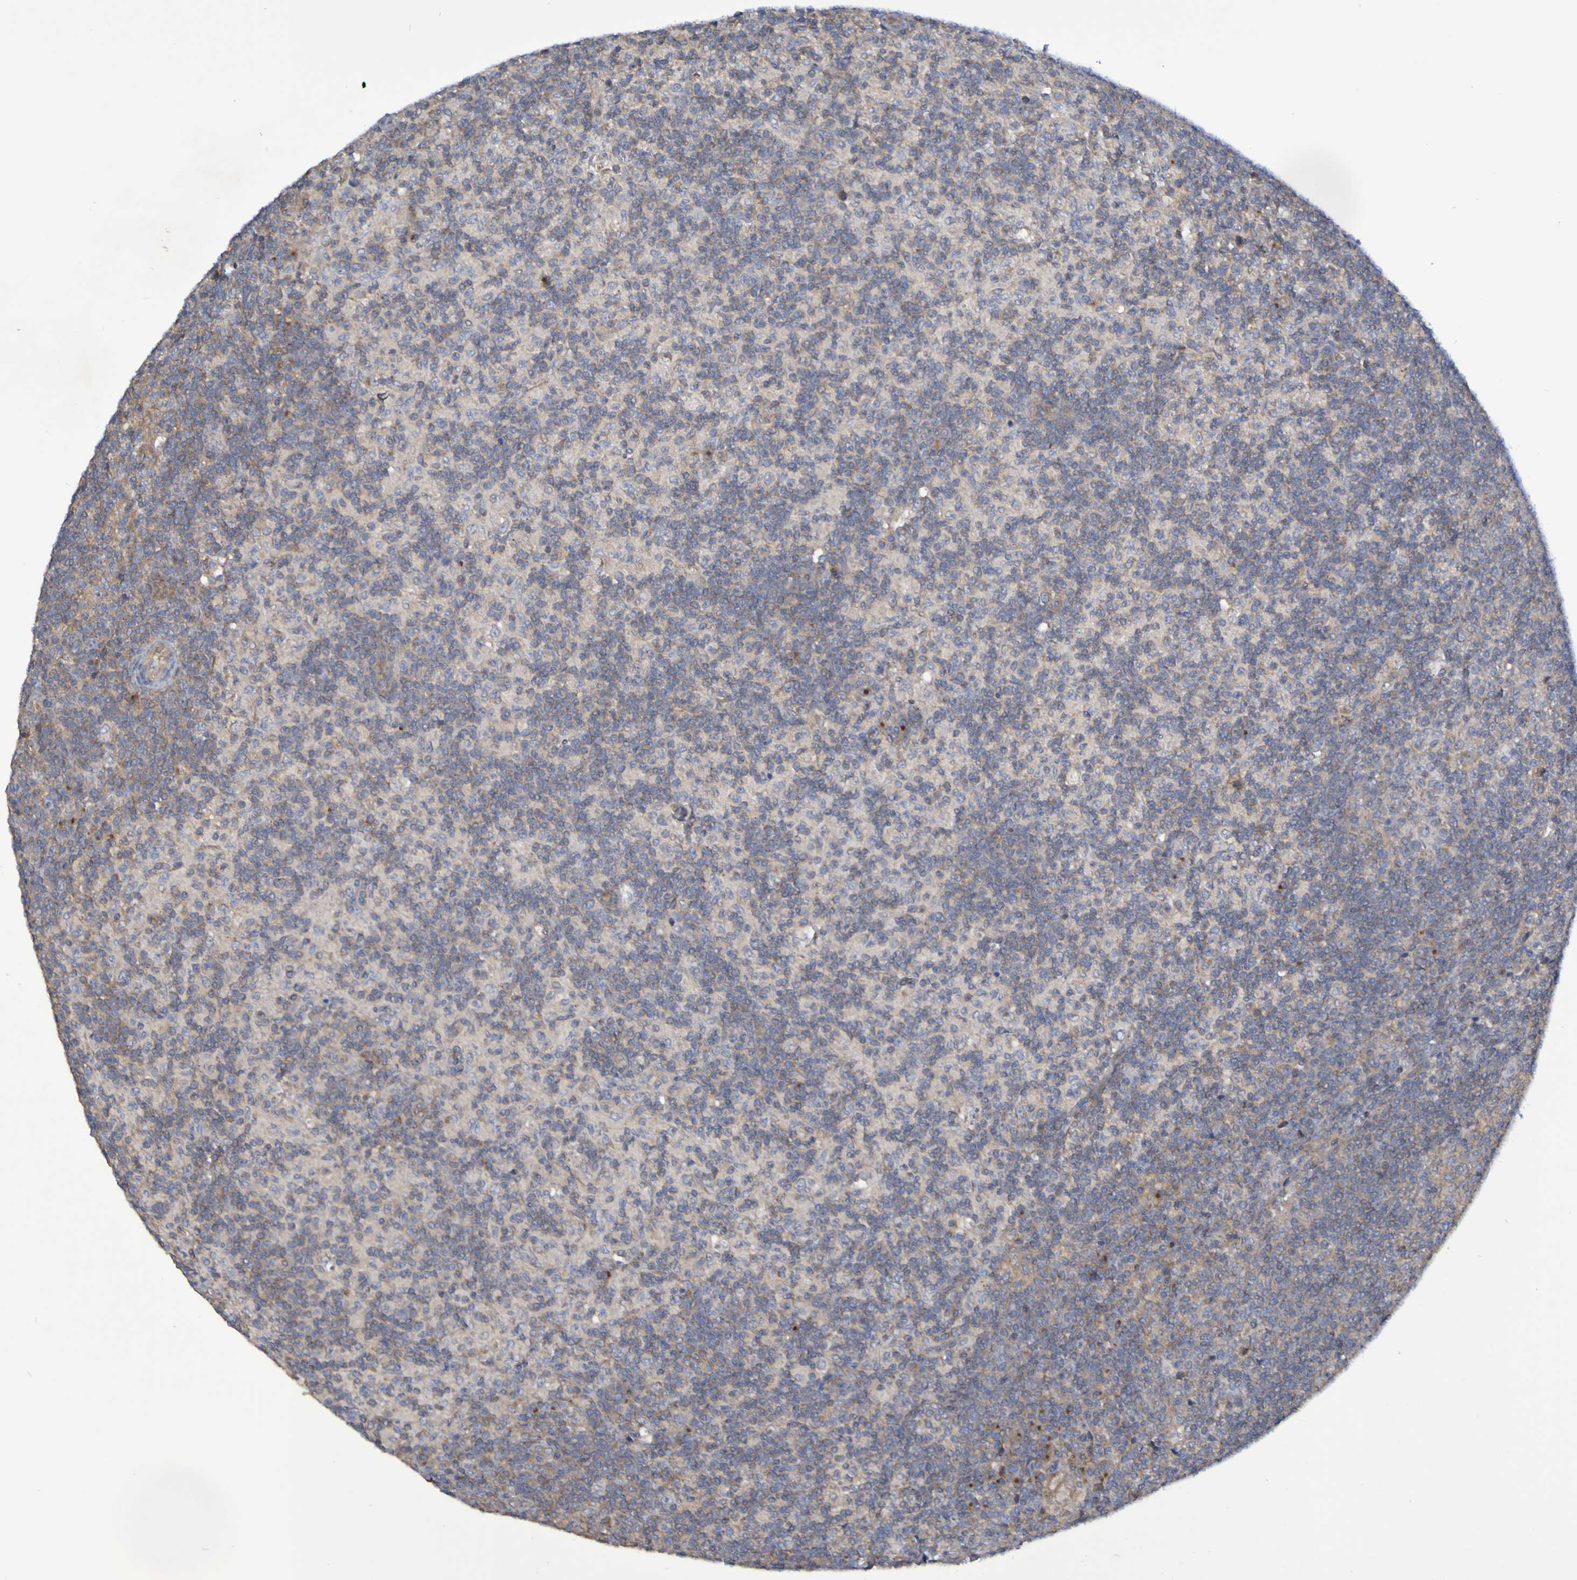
{"staining": {"intensity": "strong", "quantity": "<25%", "location": "cytoplasmic/membranous"}, "tissue": "lymph node", "cell_type": "Non-germinal center cells", "image_type": "normal", "snomed": [{"axis": "morphology", "description": "Normal tissue, NOS"}, {"axis": "morphology", "description": "Inflammation, NOS"}, {"axis": "topography", "description": "Lymph node"}], "caption": "High-power microscopy captured an IHC photomicrograph of benign lymph node, revealing strong cytoplasmic/membranous staining in approximately <25% of non-germinal center cells.", "gene": "LMBRD2", "patient": {"sex": "male", "age": 55}}